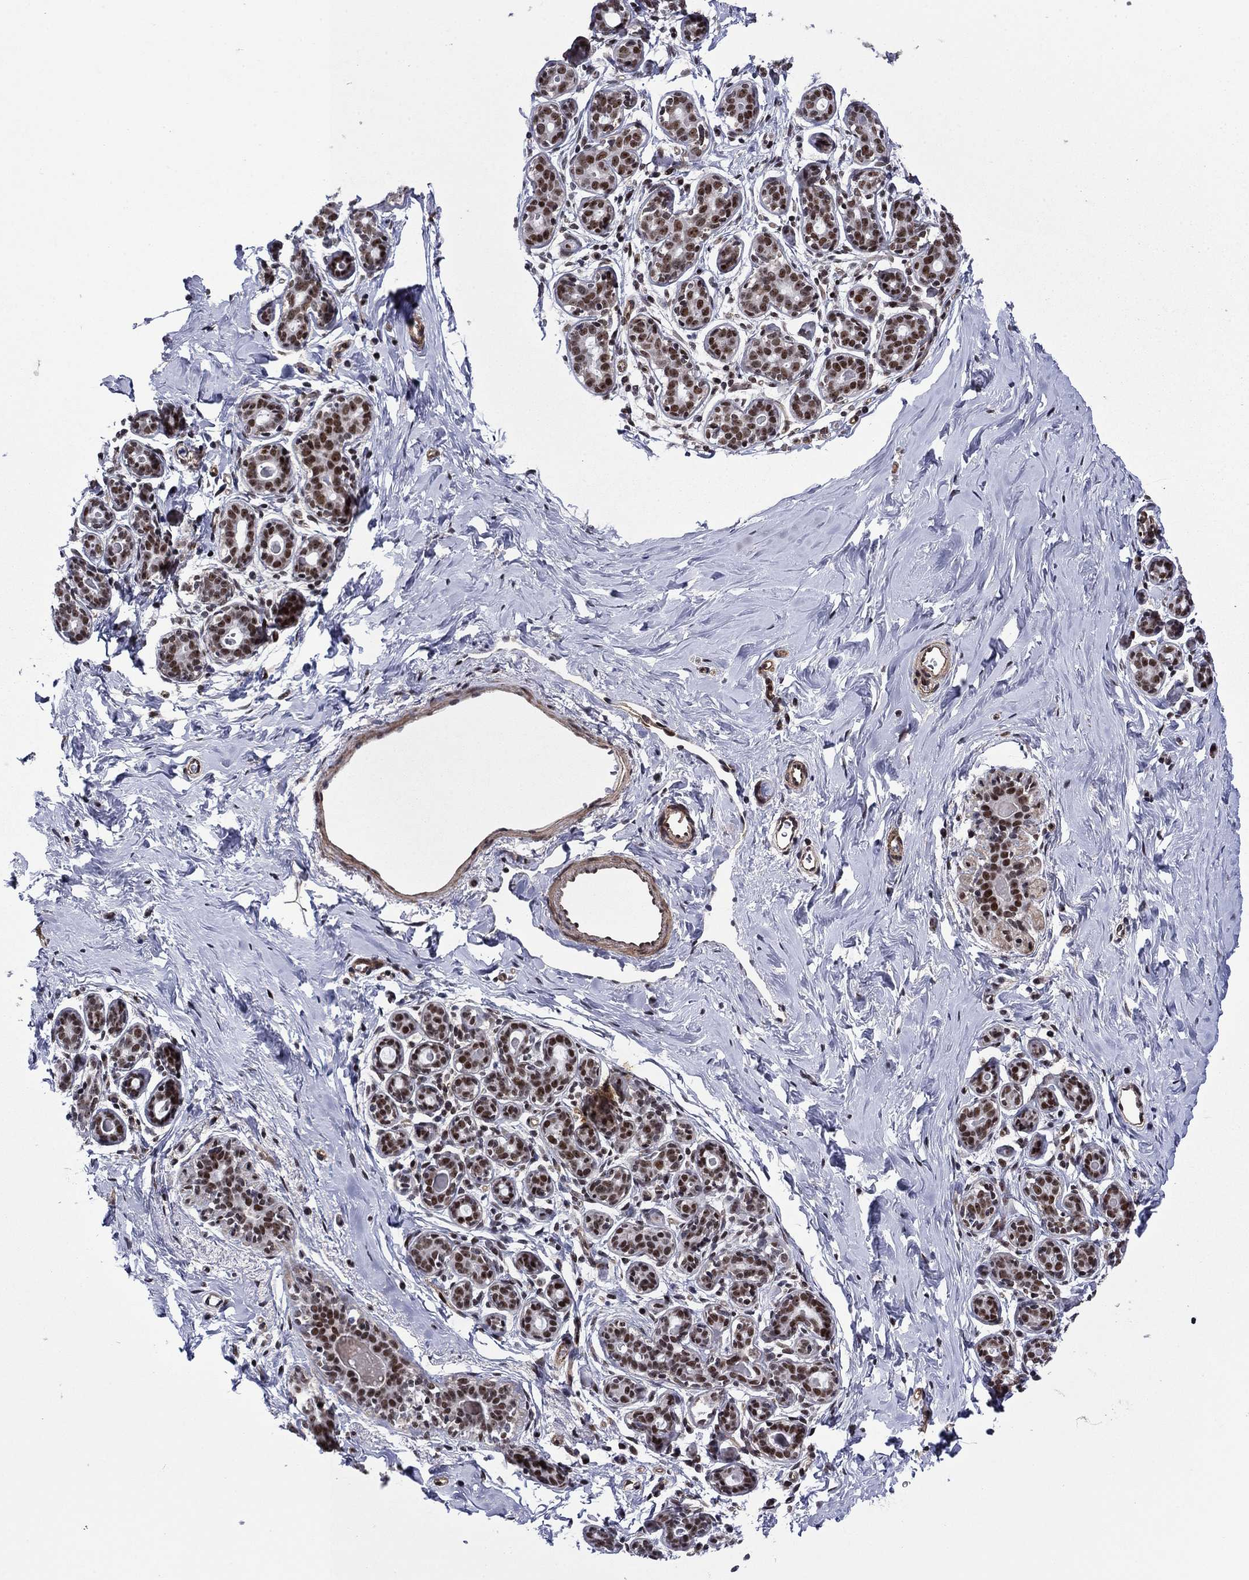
{"staining": {"intensity": "negative", "quantity": "none", "location": "none"}, "tissue": "breast", "cell_type": "Adipocytes", "image_type": "normal", "snomed": [{"axis": "morphology", "description": "Normal tissue, NOS"}, {"axis": "topography", "description": "Skin"}, {"axis": "topography", "description": "Breast"}], "caption": "Protein analysis of unremarkable breast displays no significant positivity in adipocytes. (Immunohistochemistry, brightfield microscopy, high magnification).", "gene": "SURF2", "patient": {"sex": "female", "age": 43}}